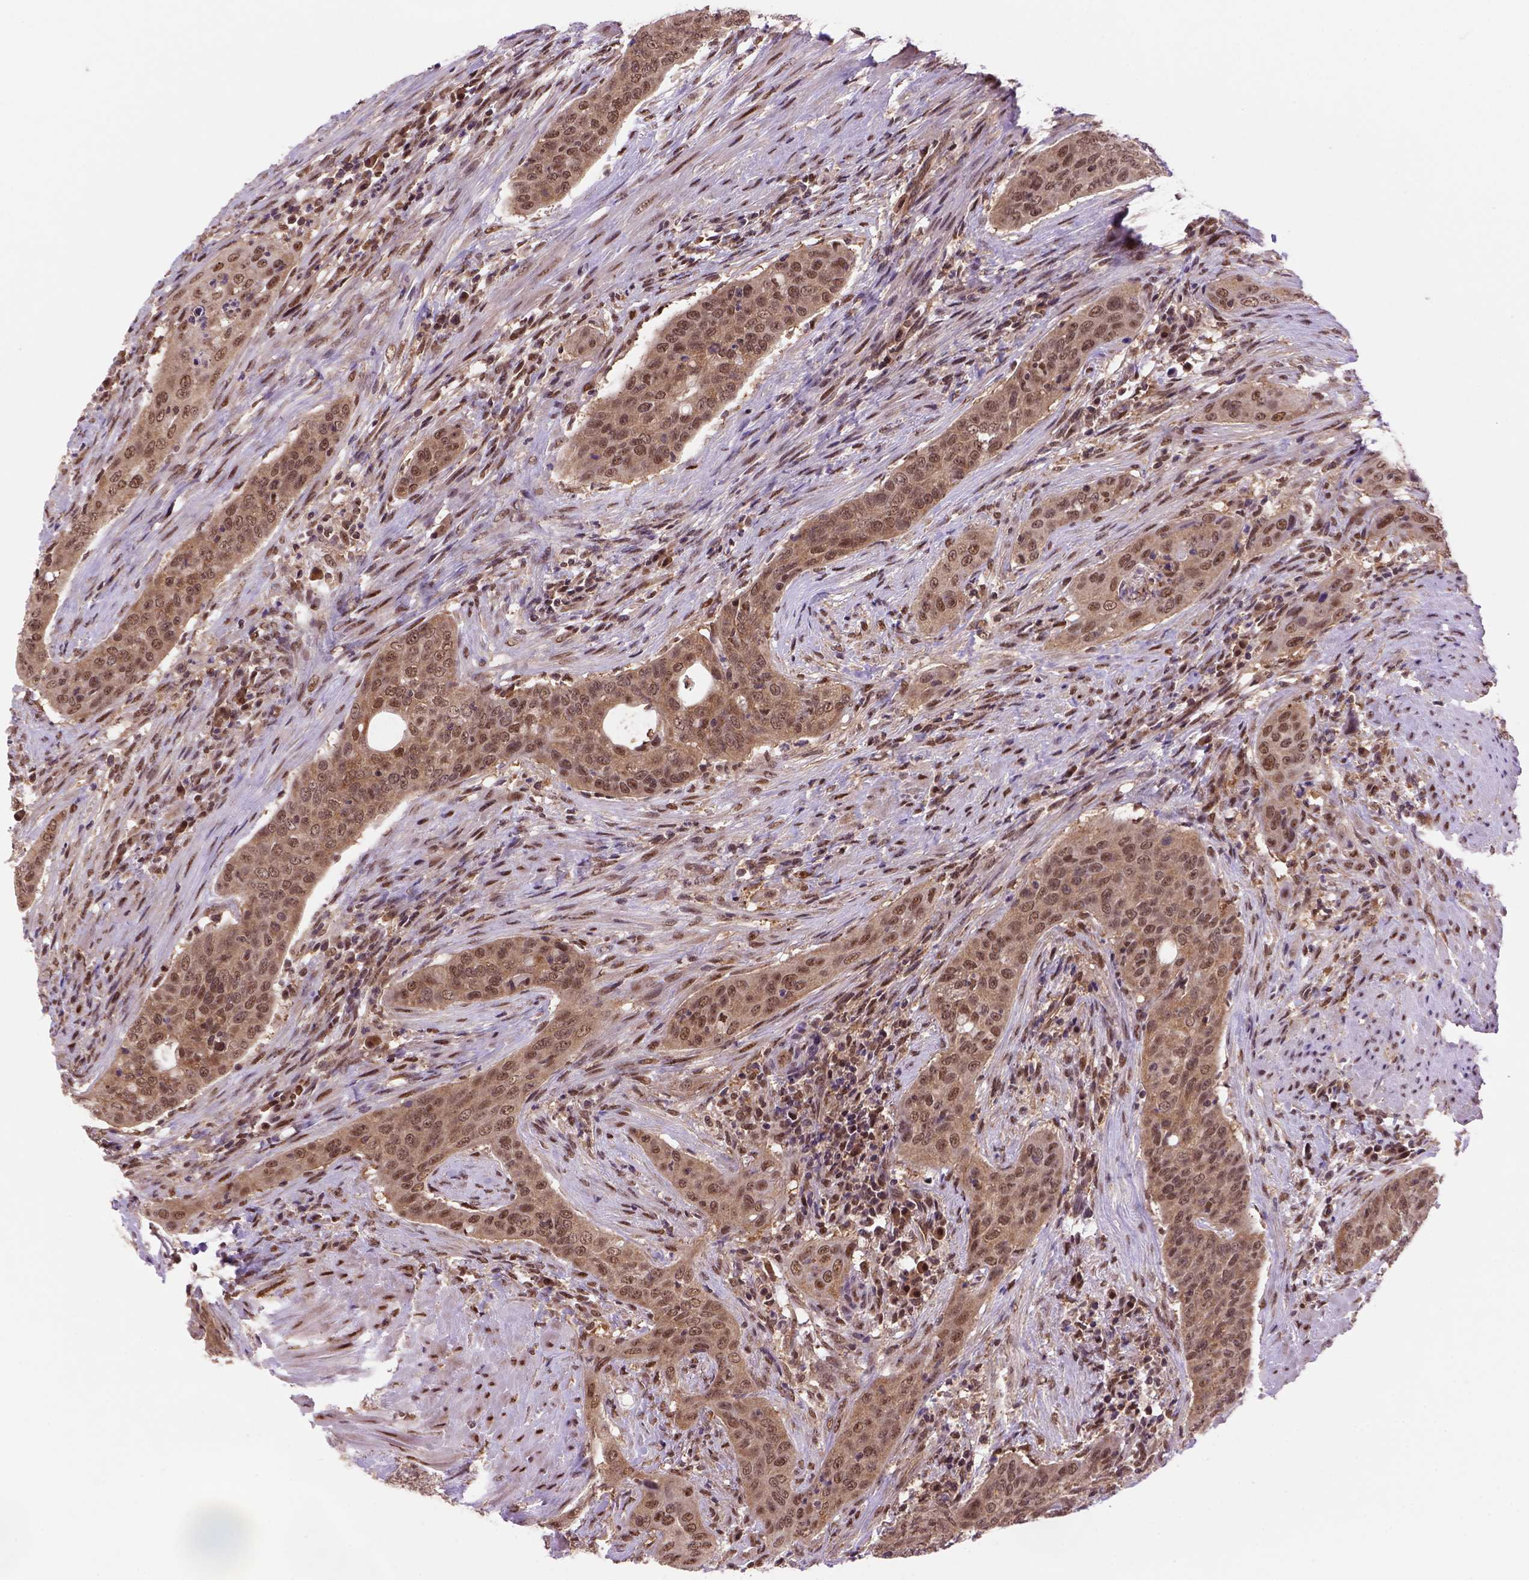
{"staining": {"intensity": "moderate", "quantity": ">75%", "location": "cytoplasmic/membranous,nuclear"}, "tissue": "urothelial cancer", "cell_type": "Tumor cells", "image_type": "cancer", "snomed": [{"axis": "morphology", "description": "Urothelial carcinoma, High grade"}, {"axis": "topography", "description": "Urinary bladder"}], "caption": "A high-resolution histopathology image shows immunohistochemistry (IHC) staining of urothelial cancer, which reveals moderate cytoplasmic/membranous and nuclear expression in about >75% of tumor cells. The protein is stained brown, and the nuclei are stained in blue (DAB IHC with brightfield microscopy, high magnification).", "gene": "PSMC2", "patient": {"sex": "male", "age": 82}}